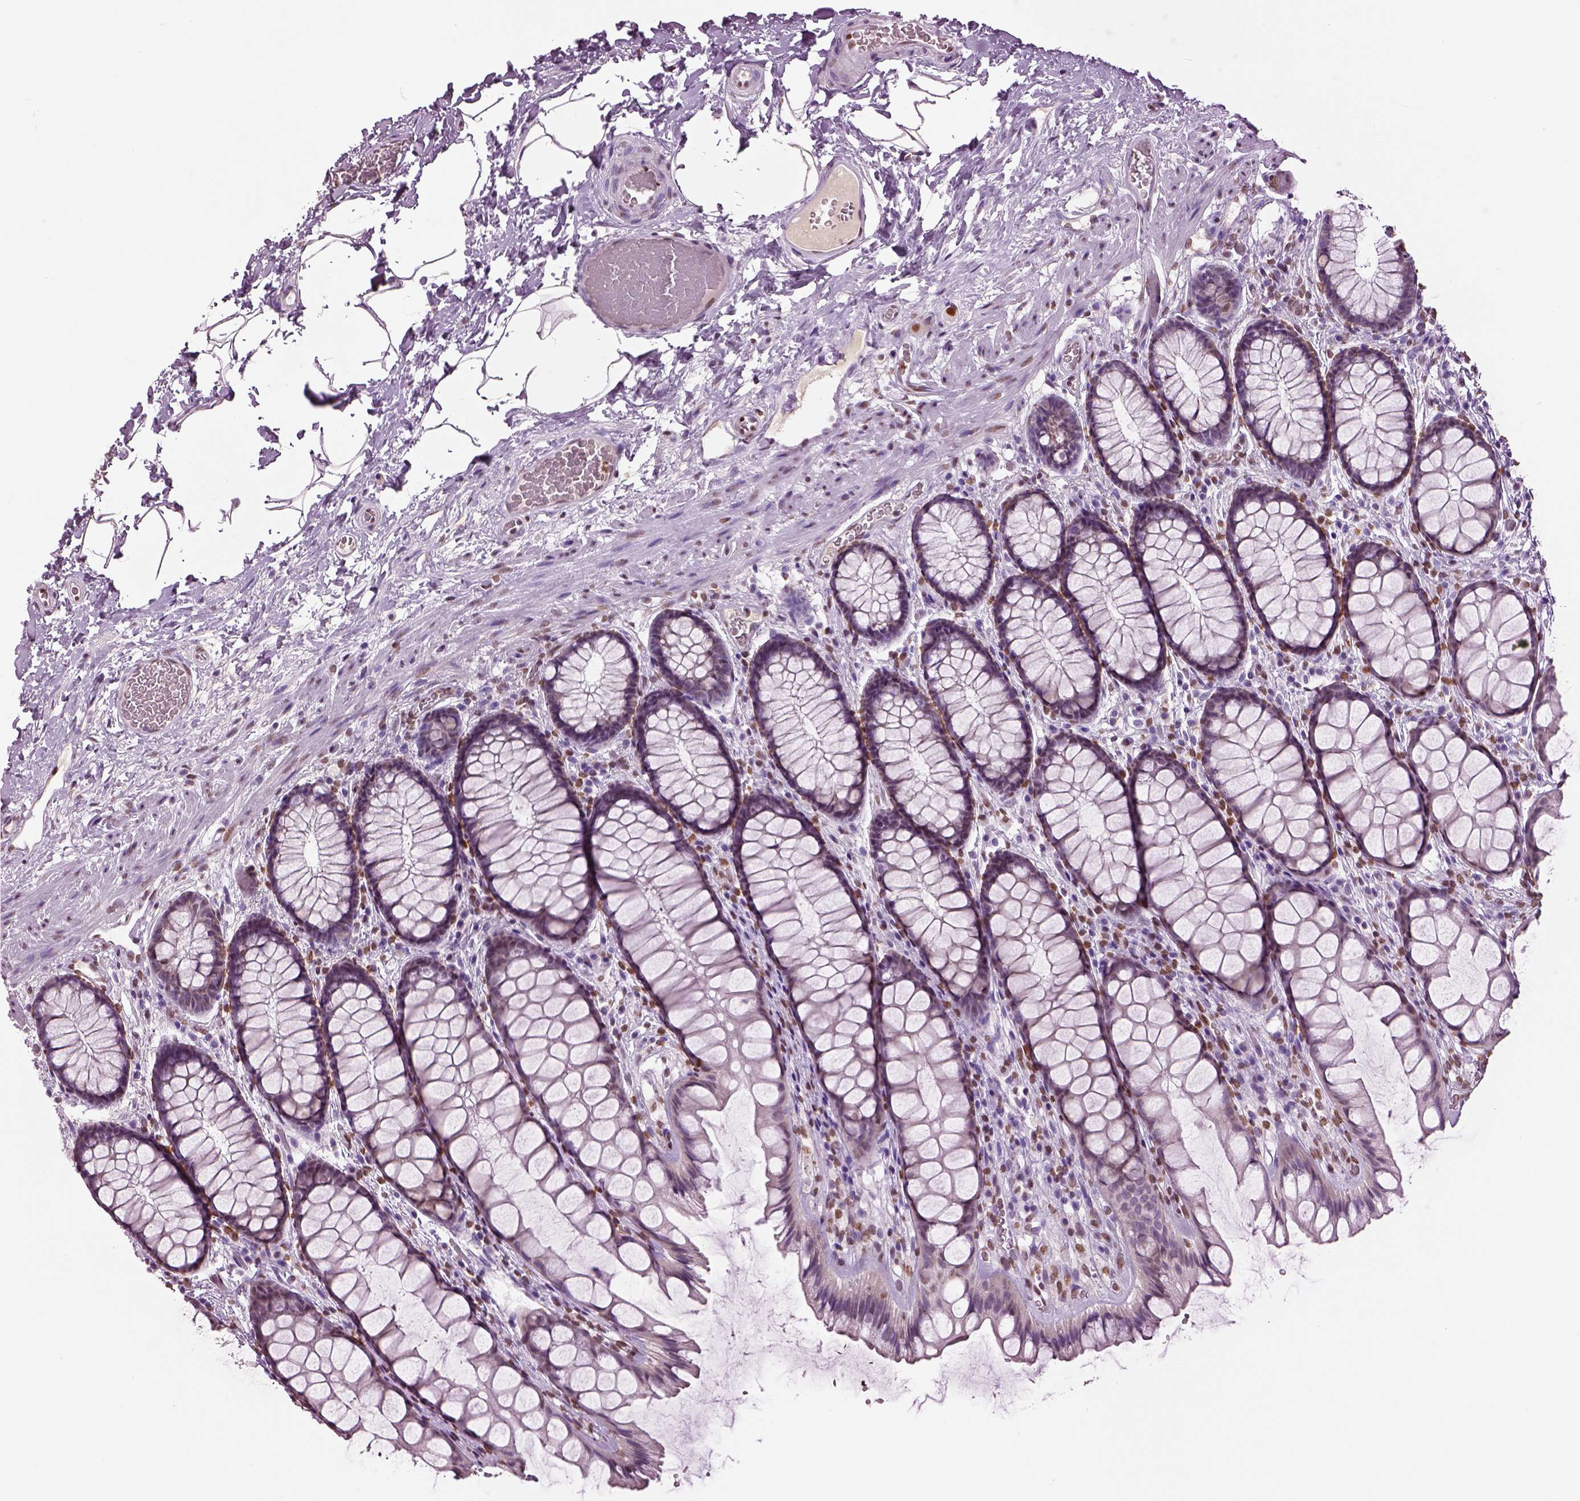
{"staining": {"intensity": "moderate", "quantity": "25%-75%", "location": "nuclear"}, "tissue": "rectum", "cell_type": "Glandular cells", "image_type": "normal", "snomed": [{"axis": "morphology", "description": "Normal tissue, NOS"}, {"axis": "topography", "description": "Rectum"}], "caption": "Immunohistochemistry (IHC) image of normal rectum: rectum stained using IHC demonstrates medium levels of moderate protein expression localized specifically in the nuclear of glandular cells, appearing as a nuclear brown color.", "gene": "DDX3X", "patient": {"sex": "female", "age": 62}}